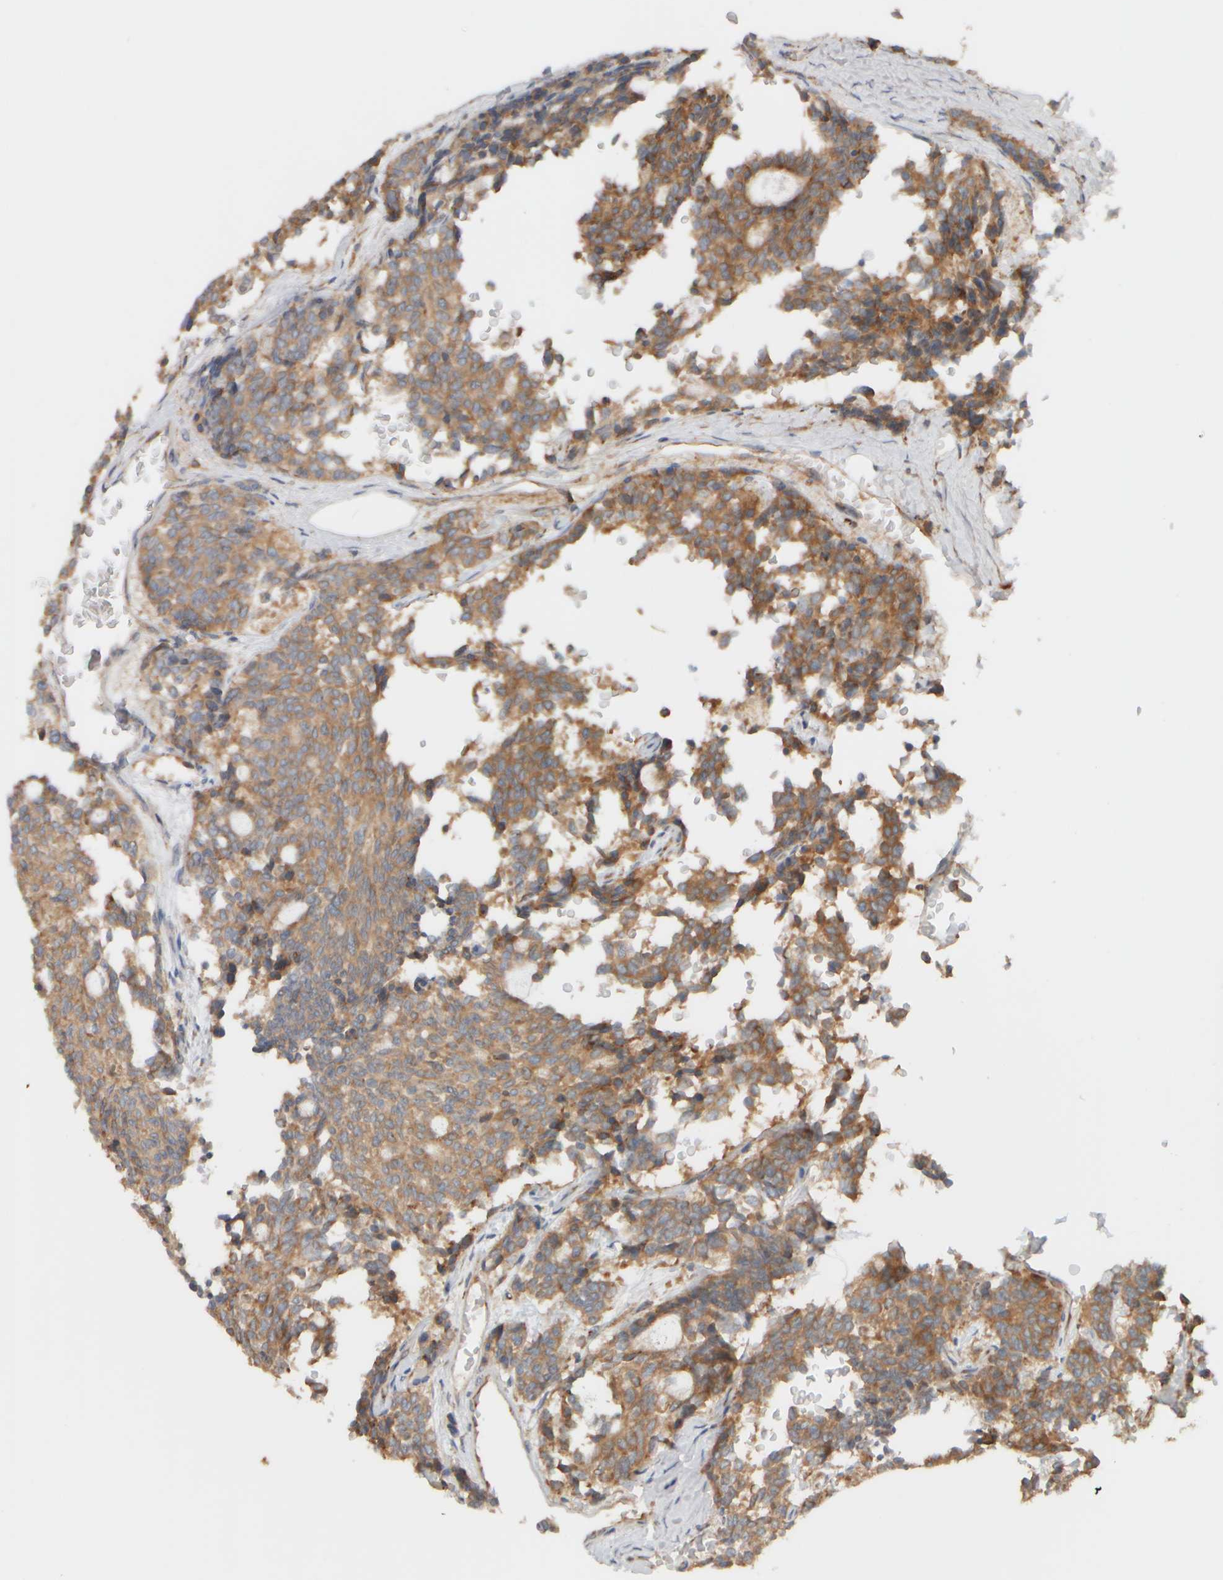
{"staining": {"intensity": "moderate", "quantity": ">75%", "location": "cytoplasmic/membranous"}, "tissue": "carcinoid", "cell_type": "Tumor cells", "image_type": "cancer", "snomed": [{"axis": "morphology", "description": "Carcinoid, malignant, NOS"}, {"axis": "topography", "description": "Pancreas"}], "caption": "Protein expression analysis of human carcinoid reveals moderate cytoplasmic/membranous staining in about >75% of tumor cells.", "gene": "EIF2B3", "patient": {"sex": "female", "age": 54}}